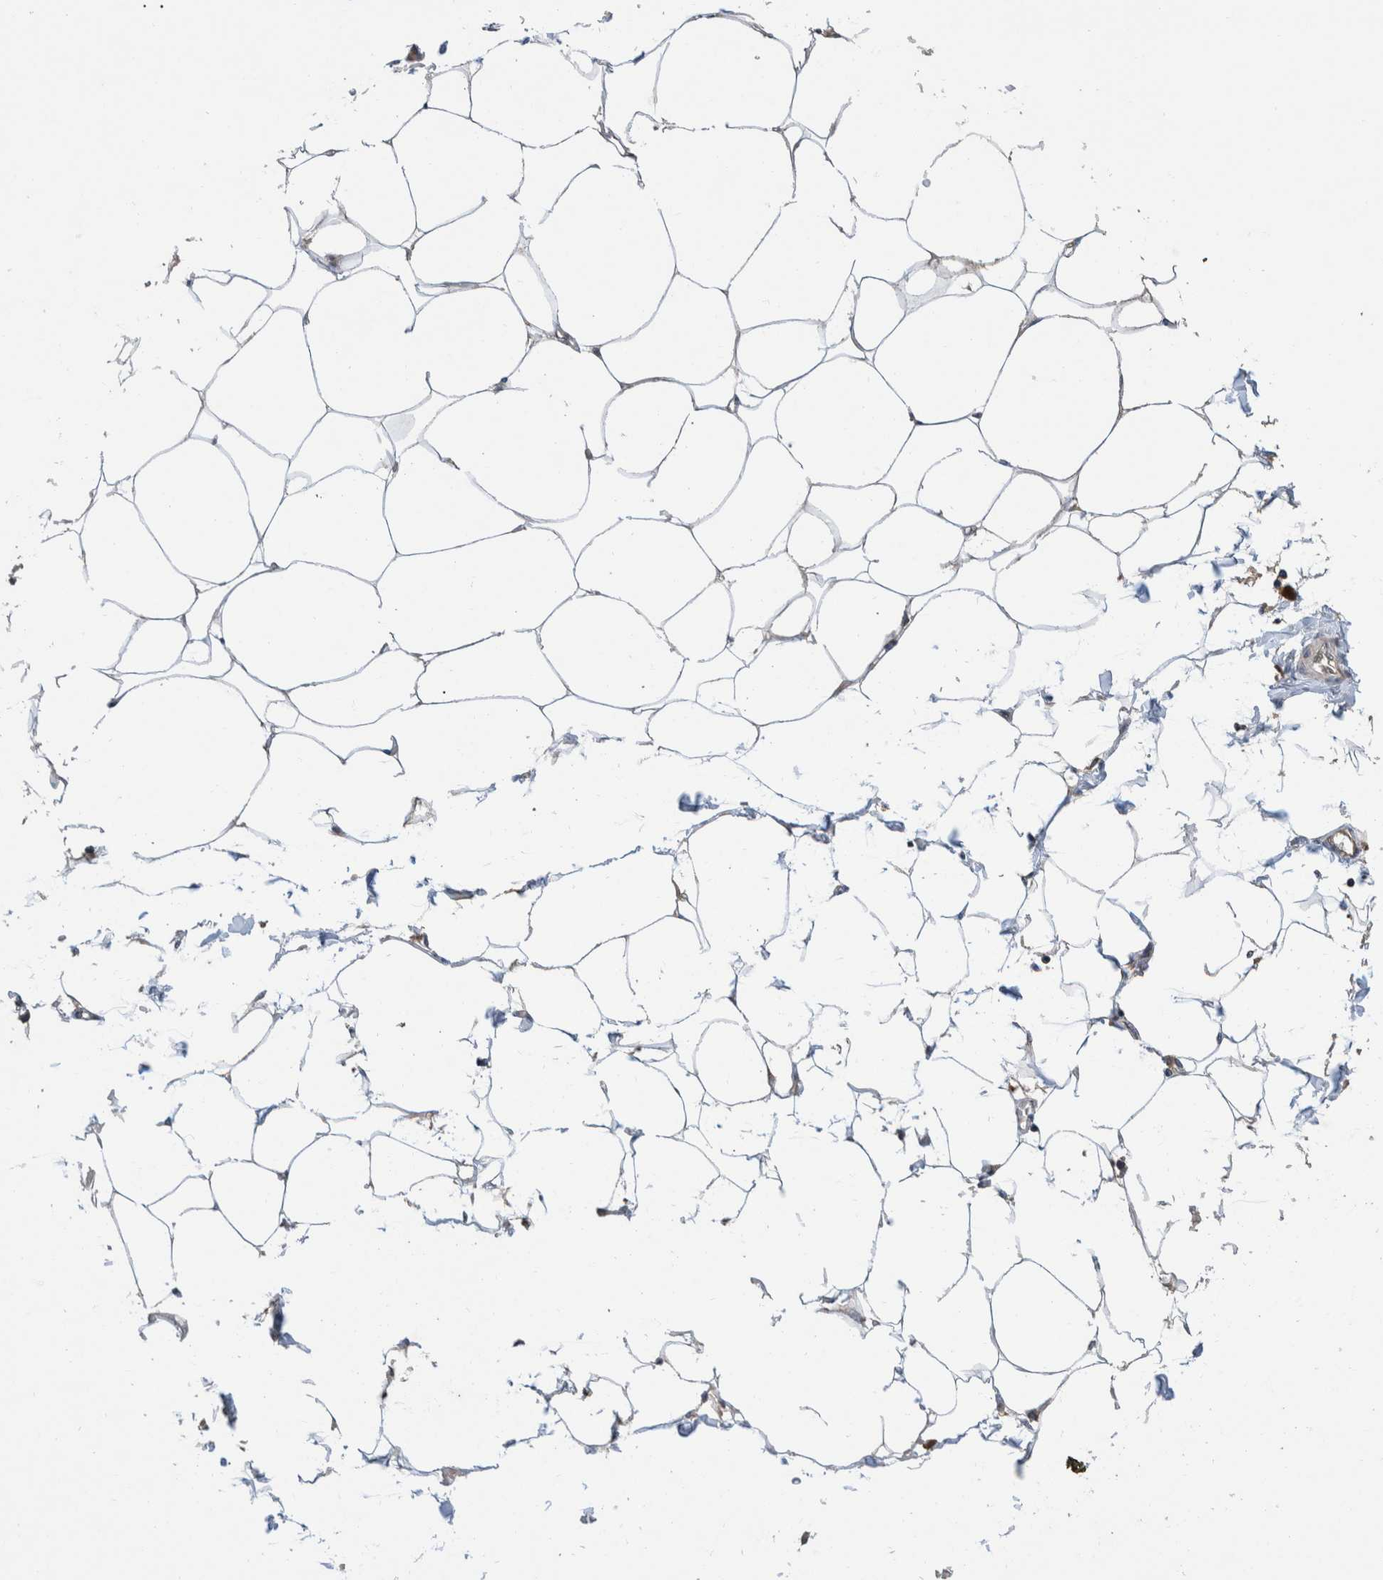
{"staining": {"intensity": "weak", "quantity": "<25%", "location": "cytoplasmic/membranous"}, "tissue": "adipose tissue", "cell_type": "Adipocytes", "image_type": "normal", "snomed": [{"axis": "morphology", "description": "Normal tissue, NOS"}, {"axis": "morphology", "description": "Adenocarcinoma, NOS"}, {"axis": "topography", "description": "Colon"}, {"axis": "topography", "description": "Peripheral nerve tissue"}], "caption": "IHC histopathology image of benign human adipose tissue stained for a protein (brown), which demonstrates no staining in adipocytes.", "gene": "PLPBP", "patient": {"sex": "male", "age": 14}}